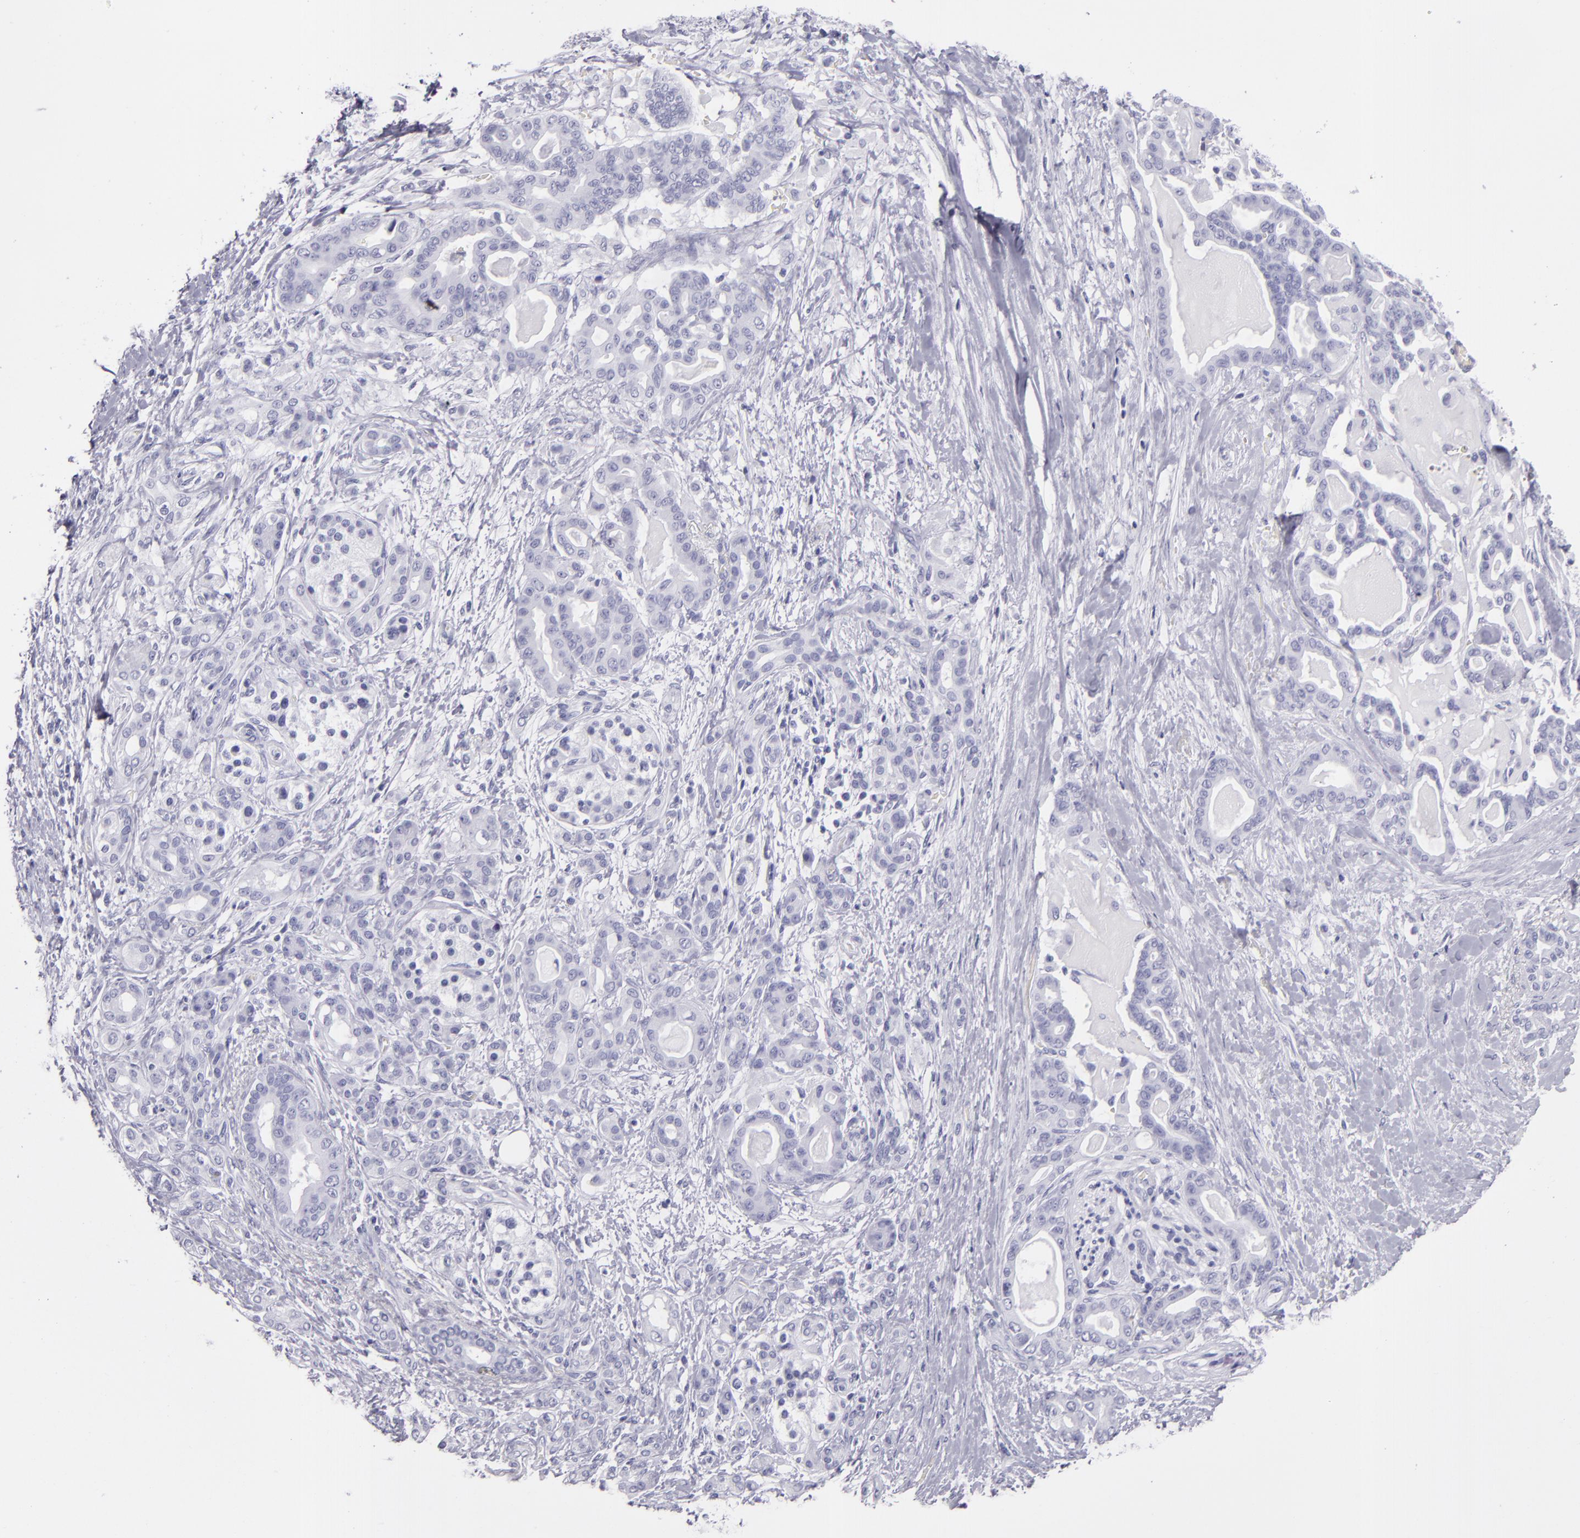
{"staining": {"intensity": "negative", "quantity": "none", "location": "none"}, "tissue": "pancreatic cancer", "cell_type": "Tumor cells", "image_type": "cancer", "snomed": [{"axis": "morphology", "description": "Adenocarcinoma, NOS"}, {"axis": "topography", "description": "Pancreas"}], "caption": "Immunohistochemistry photomicrograph of neoplastic tissue: human pancreatic cancer (adenocarcinoma) stained with DAB demonstrates no significant protein expression in tumor cells.", "gene": "CR2", "patient": {"sex": "male", "age": 63}}